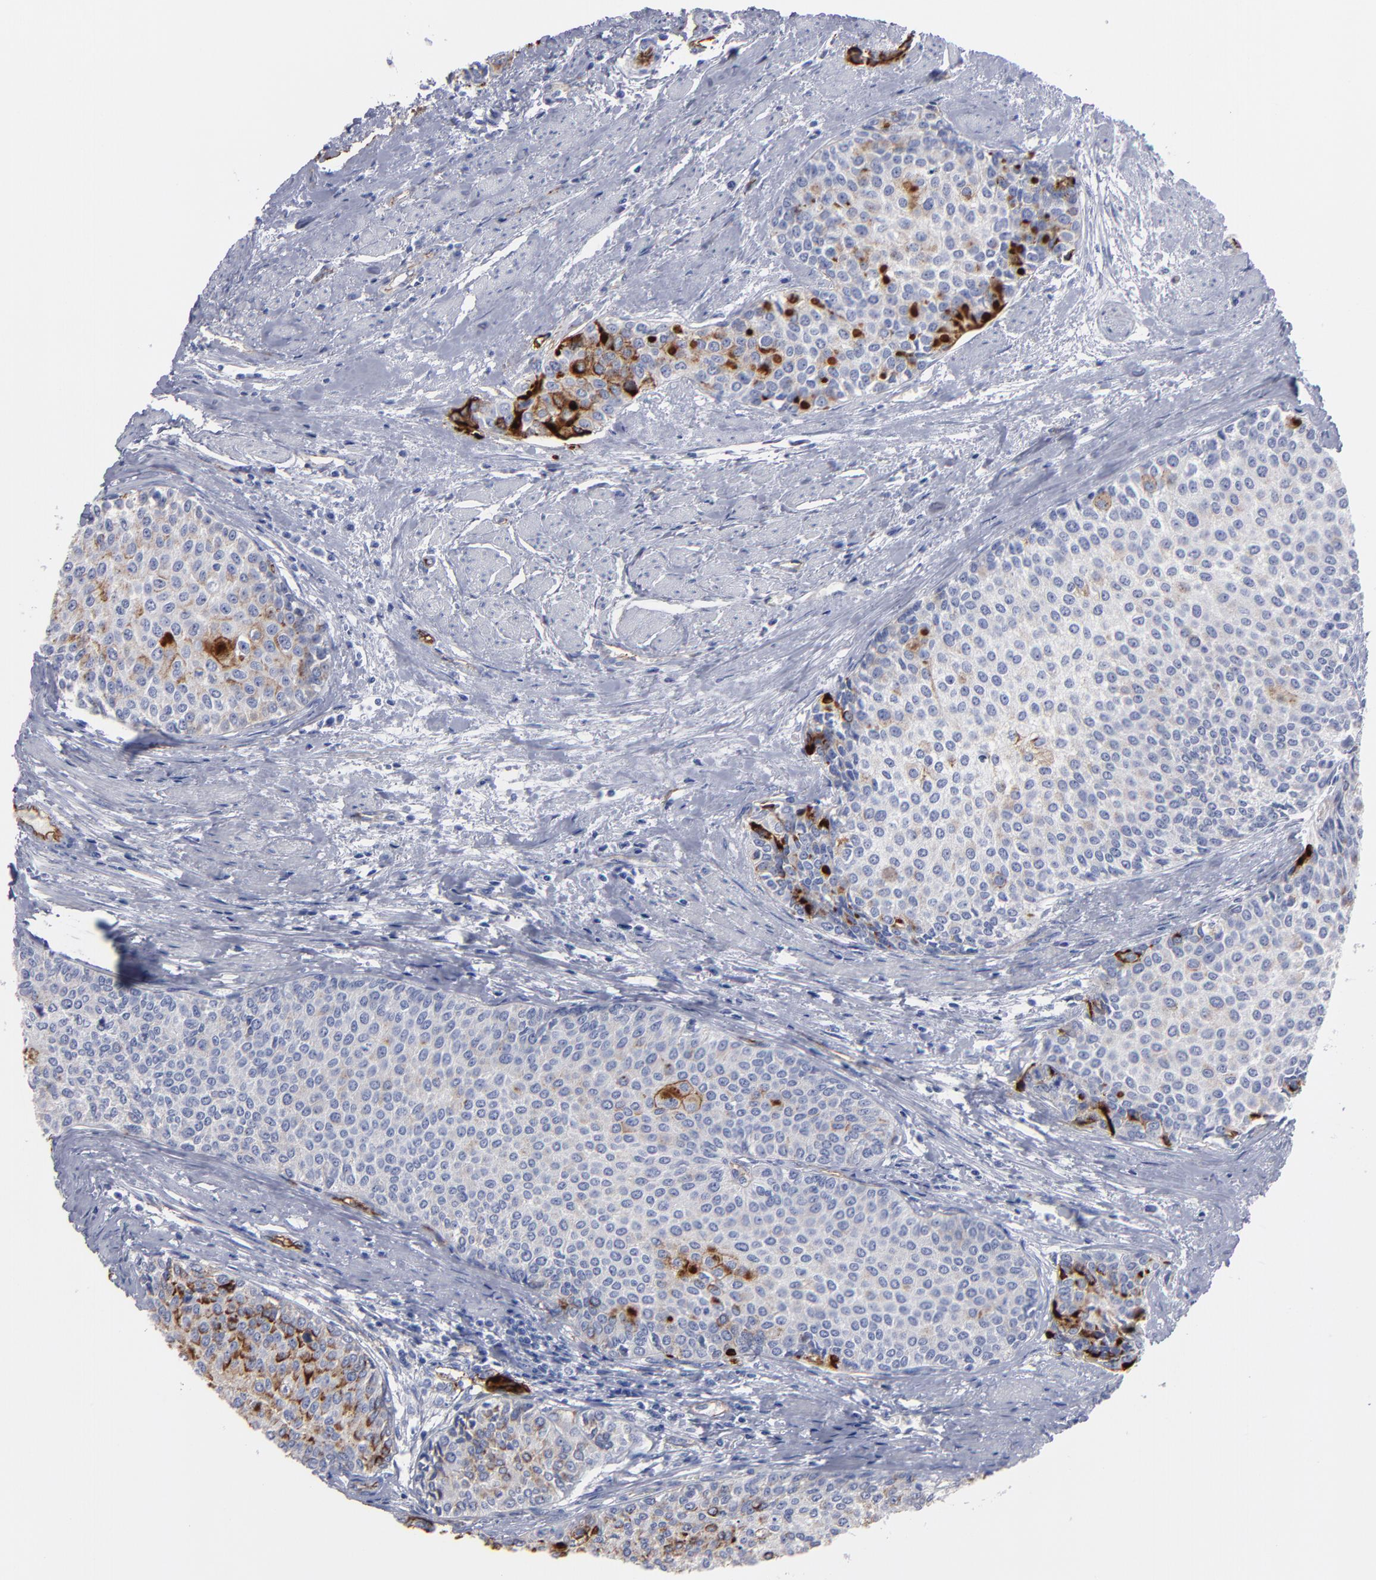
{"staining": {"intensity": "moderate", "quantity": "<25%", "location": "cytoplasmic/membranous"}, "tissue": "urothelial cancer", "cell_type": "Tumor cells", "image_type": "cancer", "snomed": [{"axis": "morphology", "description": "Urothelial carcinoma, Low grade"}, {"axis": "topography", "description": "Urinary bladder"}], "caption": "Urothelial cancer stained for a protein reveals moderate cytoplasmic/membranous positivity in tumor cells.", "gene": "TM4SF1", "patient": {"sex": "female", "age": 73}}